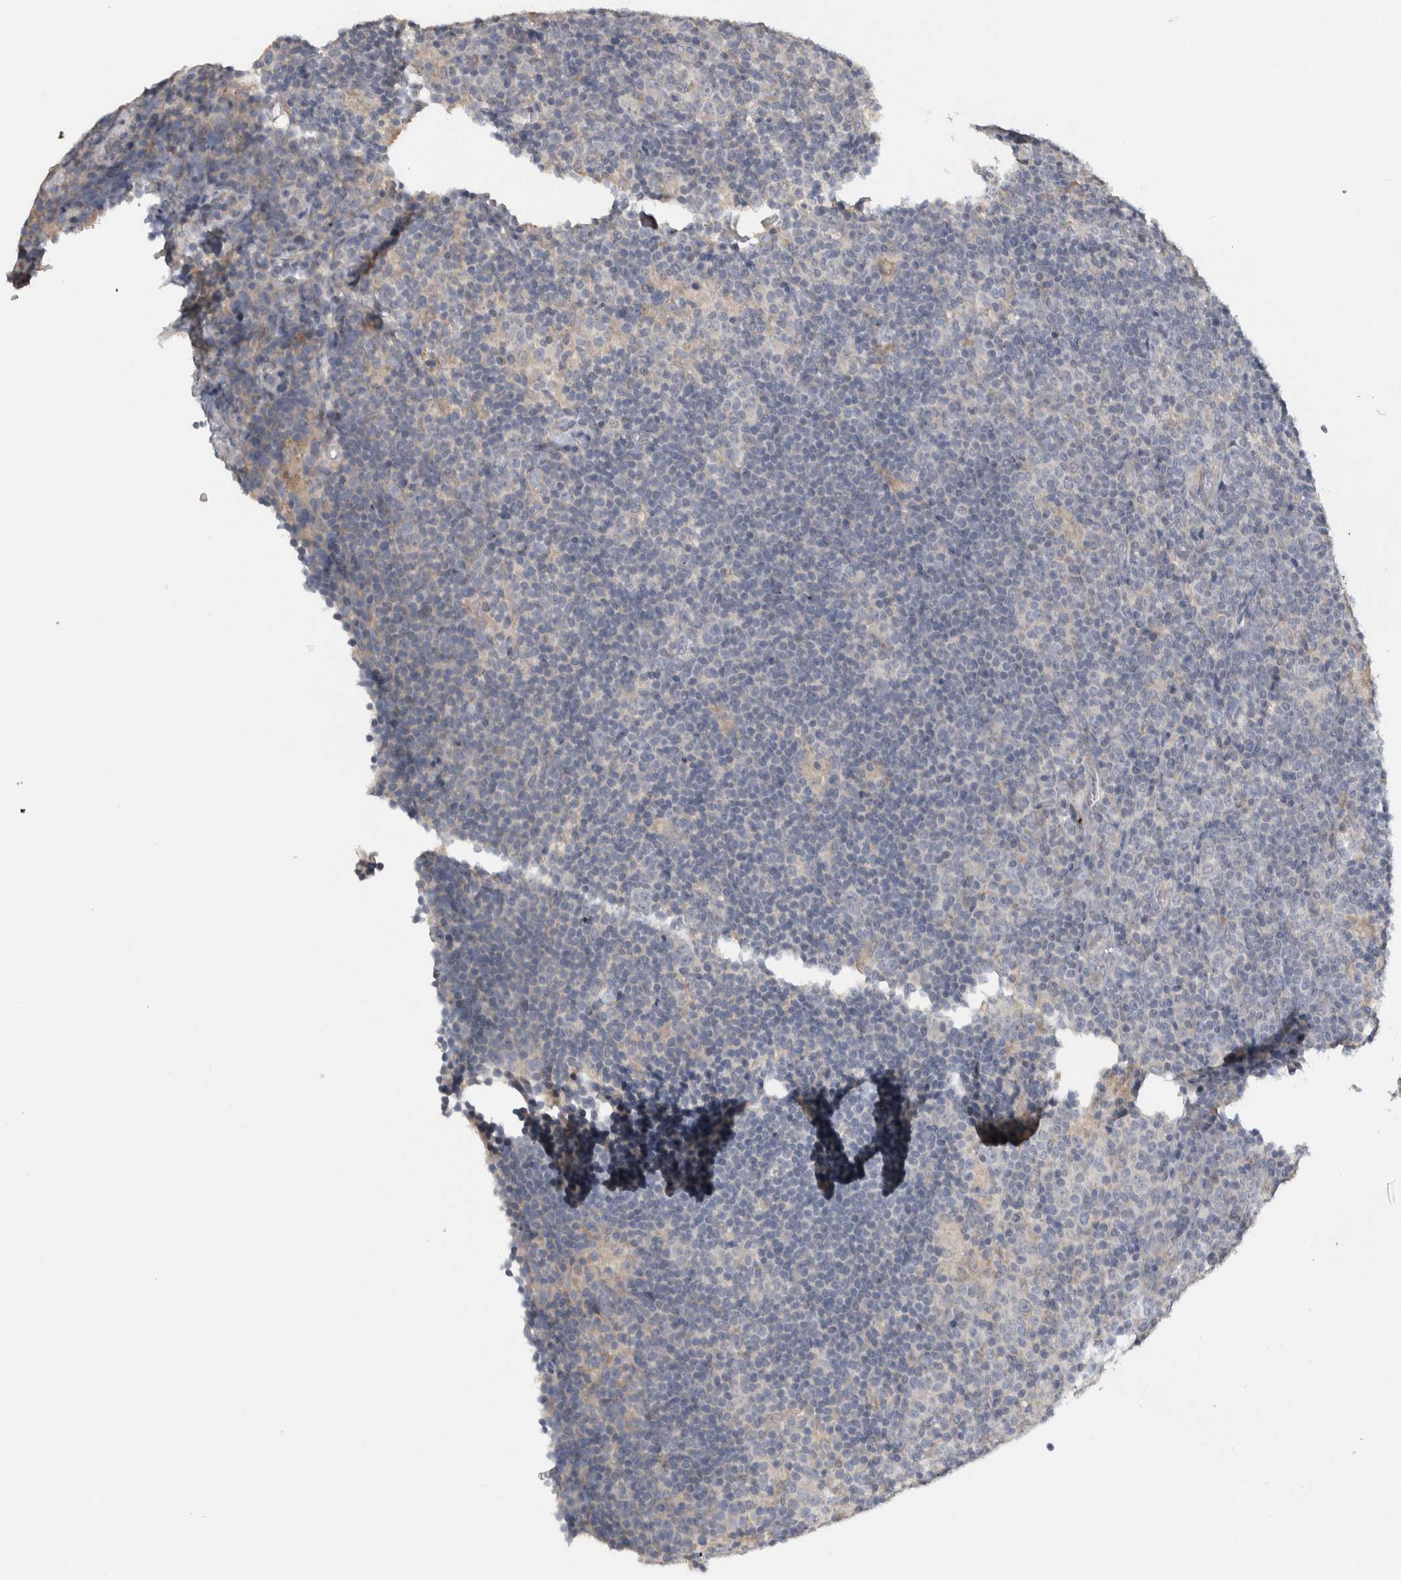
{"staining": {"intensity": "negative", "quantity": "none", "location": "none"}, "tissue": "lymphoma", "cell_type": "Tumor cells", "image_type": "cancer", "snomed": [{"axis": "morphology", "description": "Hodgkin's disease, NOS"}, {"axis": "topography", "description": "Lymph node"}], "caption": "Hodgkin's disease was stained to show a protein in brown. There is no significant staining in tumor cells. (Immunohistochemistry, brightfield microscopy, high magnification).", "gene": "EIF3H", "patient": {"sex": "female", "age": 57}}